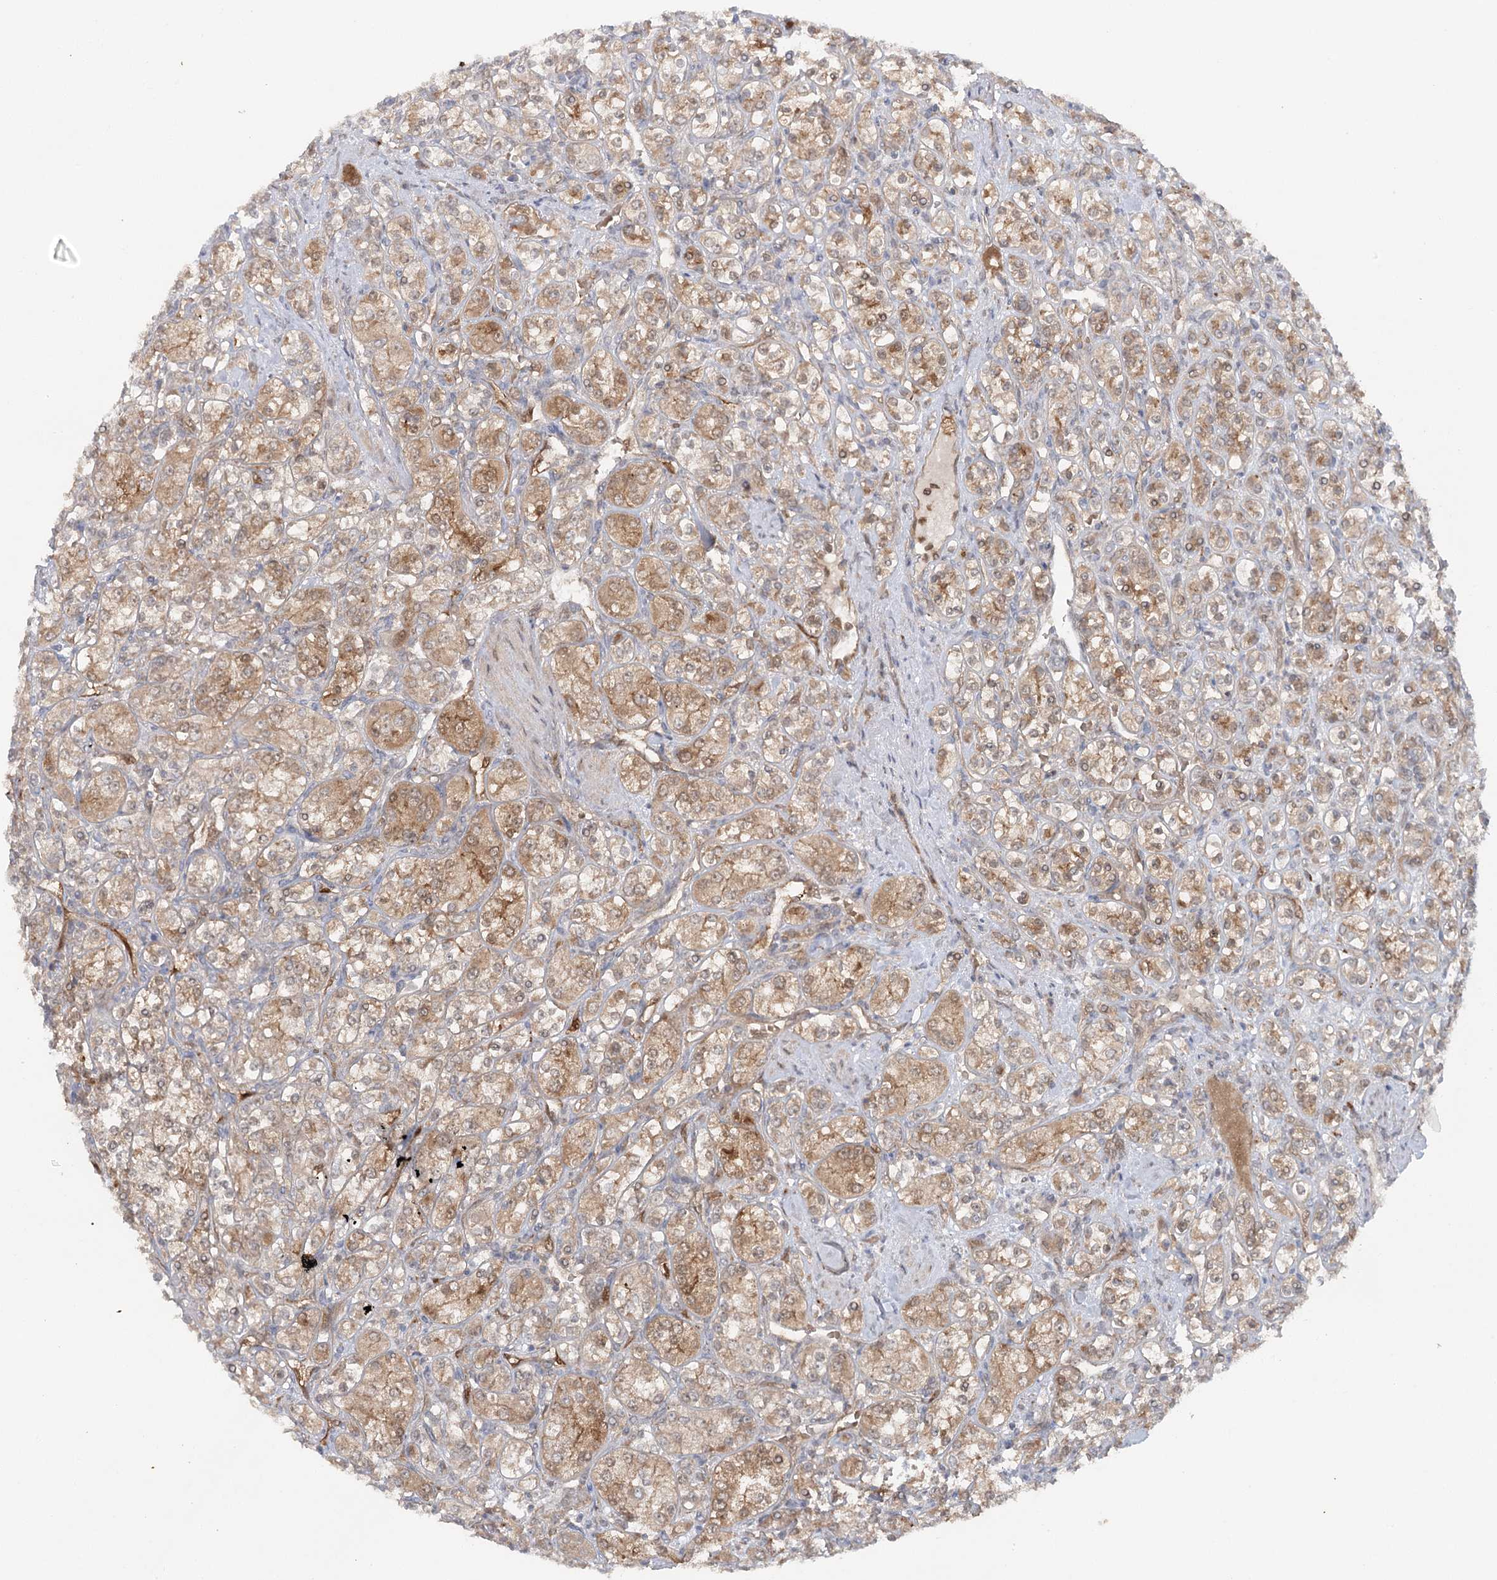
{"staining": {"intensity": "moderate", "quantity": ">75%", "location": "cytoplasmic/membranous"}, "tissue": "renal cancer", "cell_type": "Tumor cells", "image_type": "cancer", "snomed": [{"axis": "morphology", "description": "Adenocarcinoma, NOS"}, {"axis": "topography", "description": "Kidney"}], "caption": "A brown stain labels moderate cytoplasmic/membranous staining of a protein in human adenocarcinoma (renal) tumor cells.", "gene": "GBE1", "patient": {"sex": "male", "age": 77}}